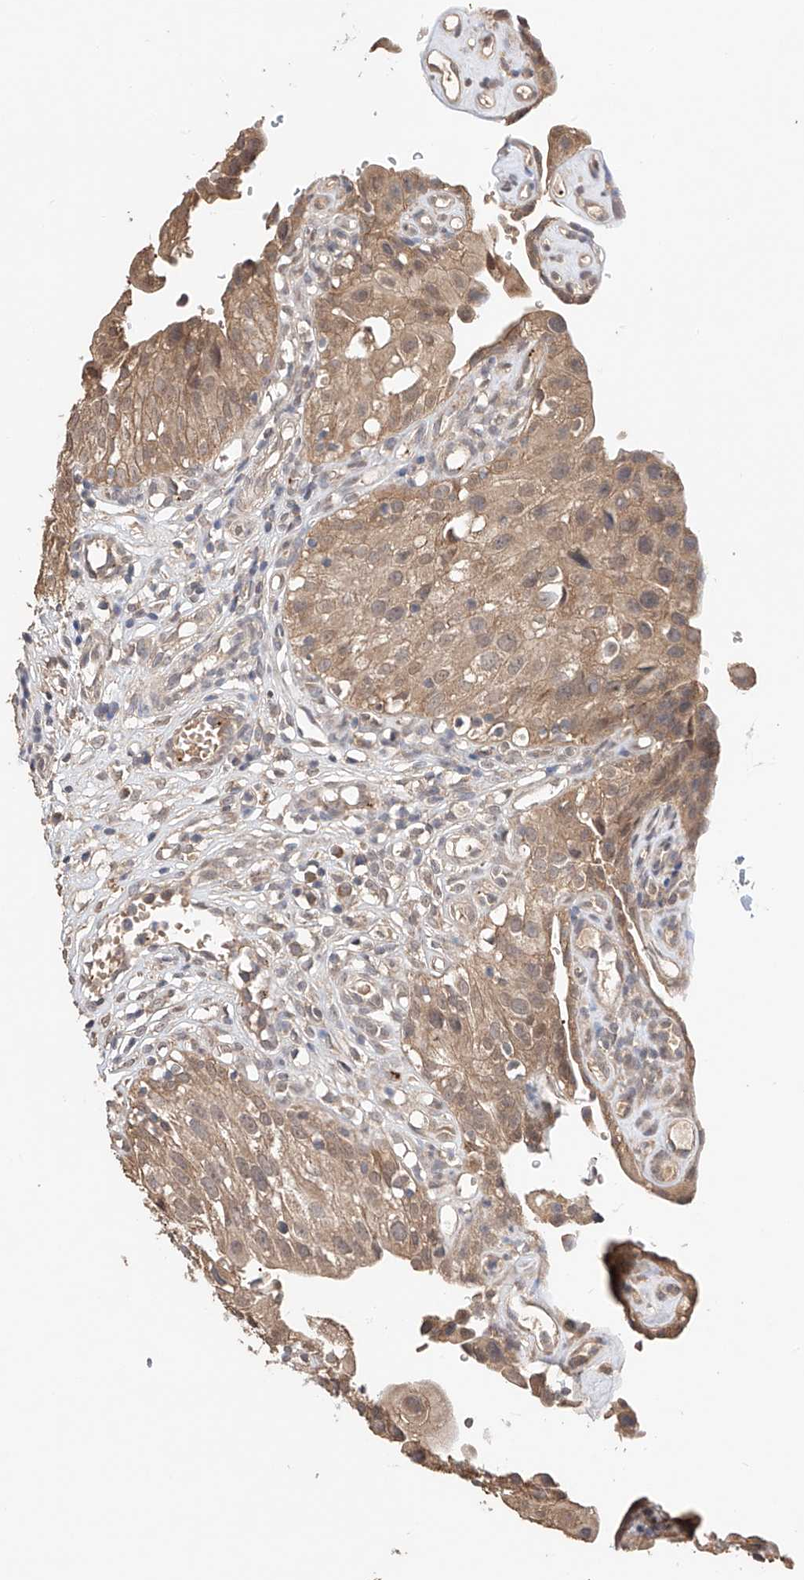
{"staining": {"intensity": "moderate", "quantity": ">75%", "location": "cytoplasmic/membranous,nuclear"}, "tissue": "urinary bladder", "cell_type": "Urothelial cells", "image_type": "normal", "snomed": [{"axis": "morphology", "description": "Normal tissue, NOS"}, {"axis": "topography", "description": "Urinary bladder"}], "caption": "Urinary bladder stained with DAB (3,3'-diaminobenzidine) IHC displays medium levels of moderate cytoplasmic/membranous,nuclear expression in about >75% of urothelial cells. (Stains: DAB in brown, nuclei in blue, Microscopy: brightfield microscopy at high magnification).", "gene": "ZFHX2", "patient": {"sex": "male", "age": 51}}